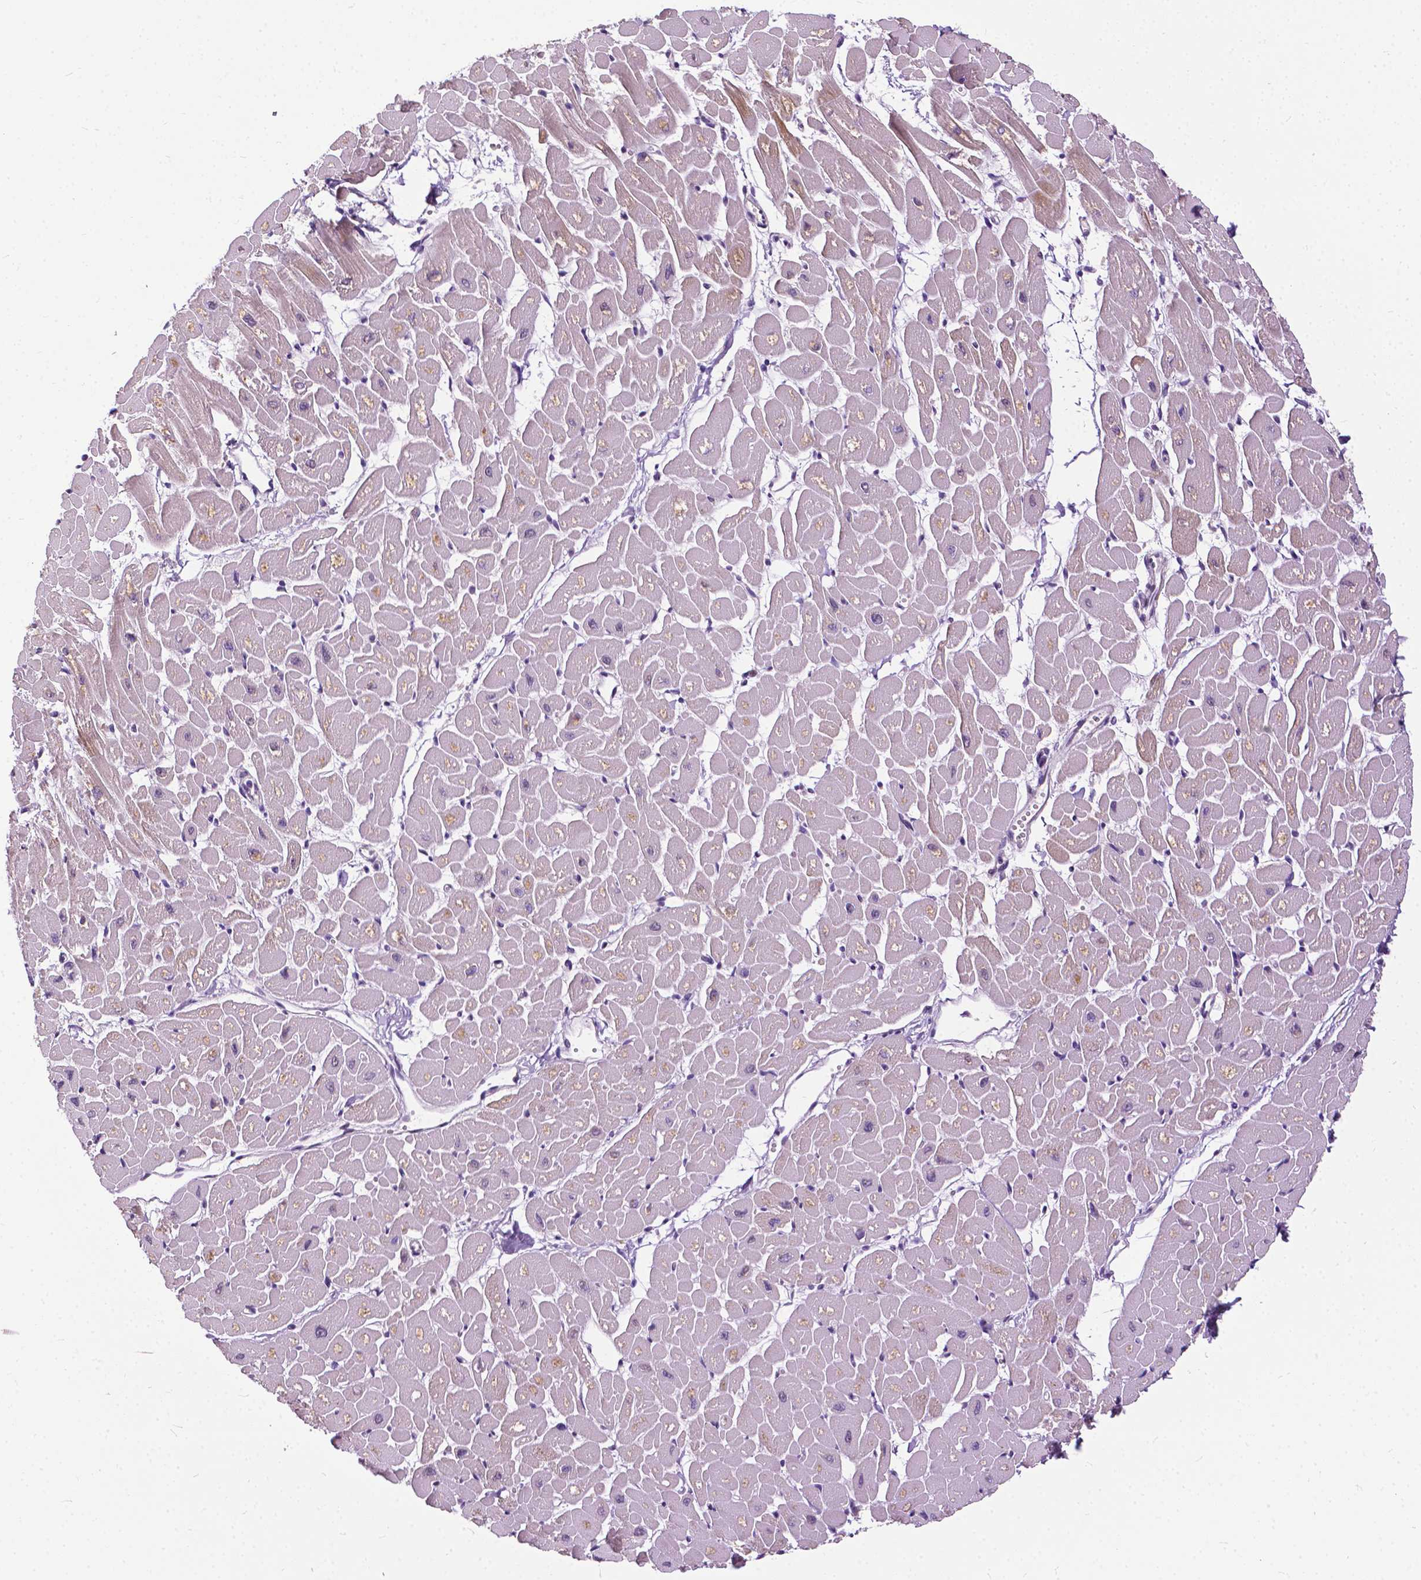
{"staining": {"intensity": "weak", "quantity": "25%-75%", "location": "cytoplasmic/membranous"}, "tissue": "heart muscle", "cell_type": "Cardiomyocytes", "image_type": "normal", "snomed": [{"axis": "morphology", "description": "Normal tissue, NOS"}, {"axis": "topography", "description": "Heart"}], "caption": "IHC photomicrograph of normal heart muscle: heart muscle stained using immunohistochemistry (IHC) demonstrates low levels of weak protein expression localized specifically in the cytoplasmic/membranous of cardiomyocytes, appearing as a cytoplasmic/membranous brown color.", "gene": "TTC9B", "patient": {"sex": "male", "age": 57}}